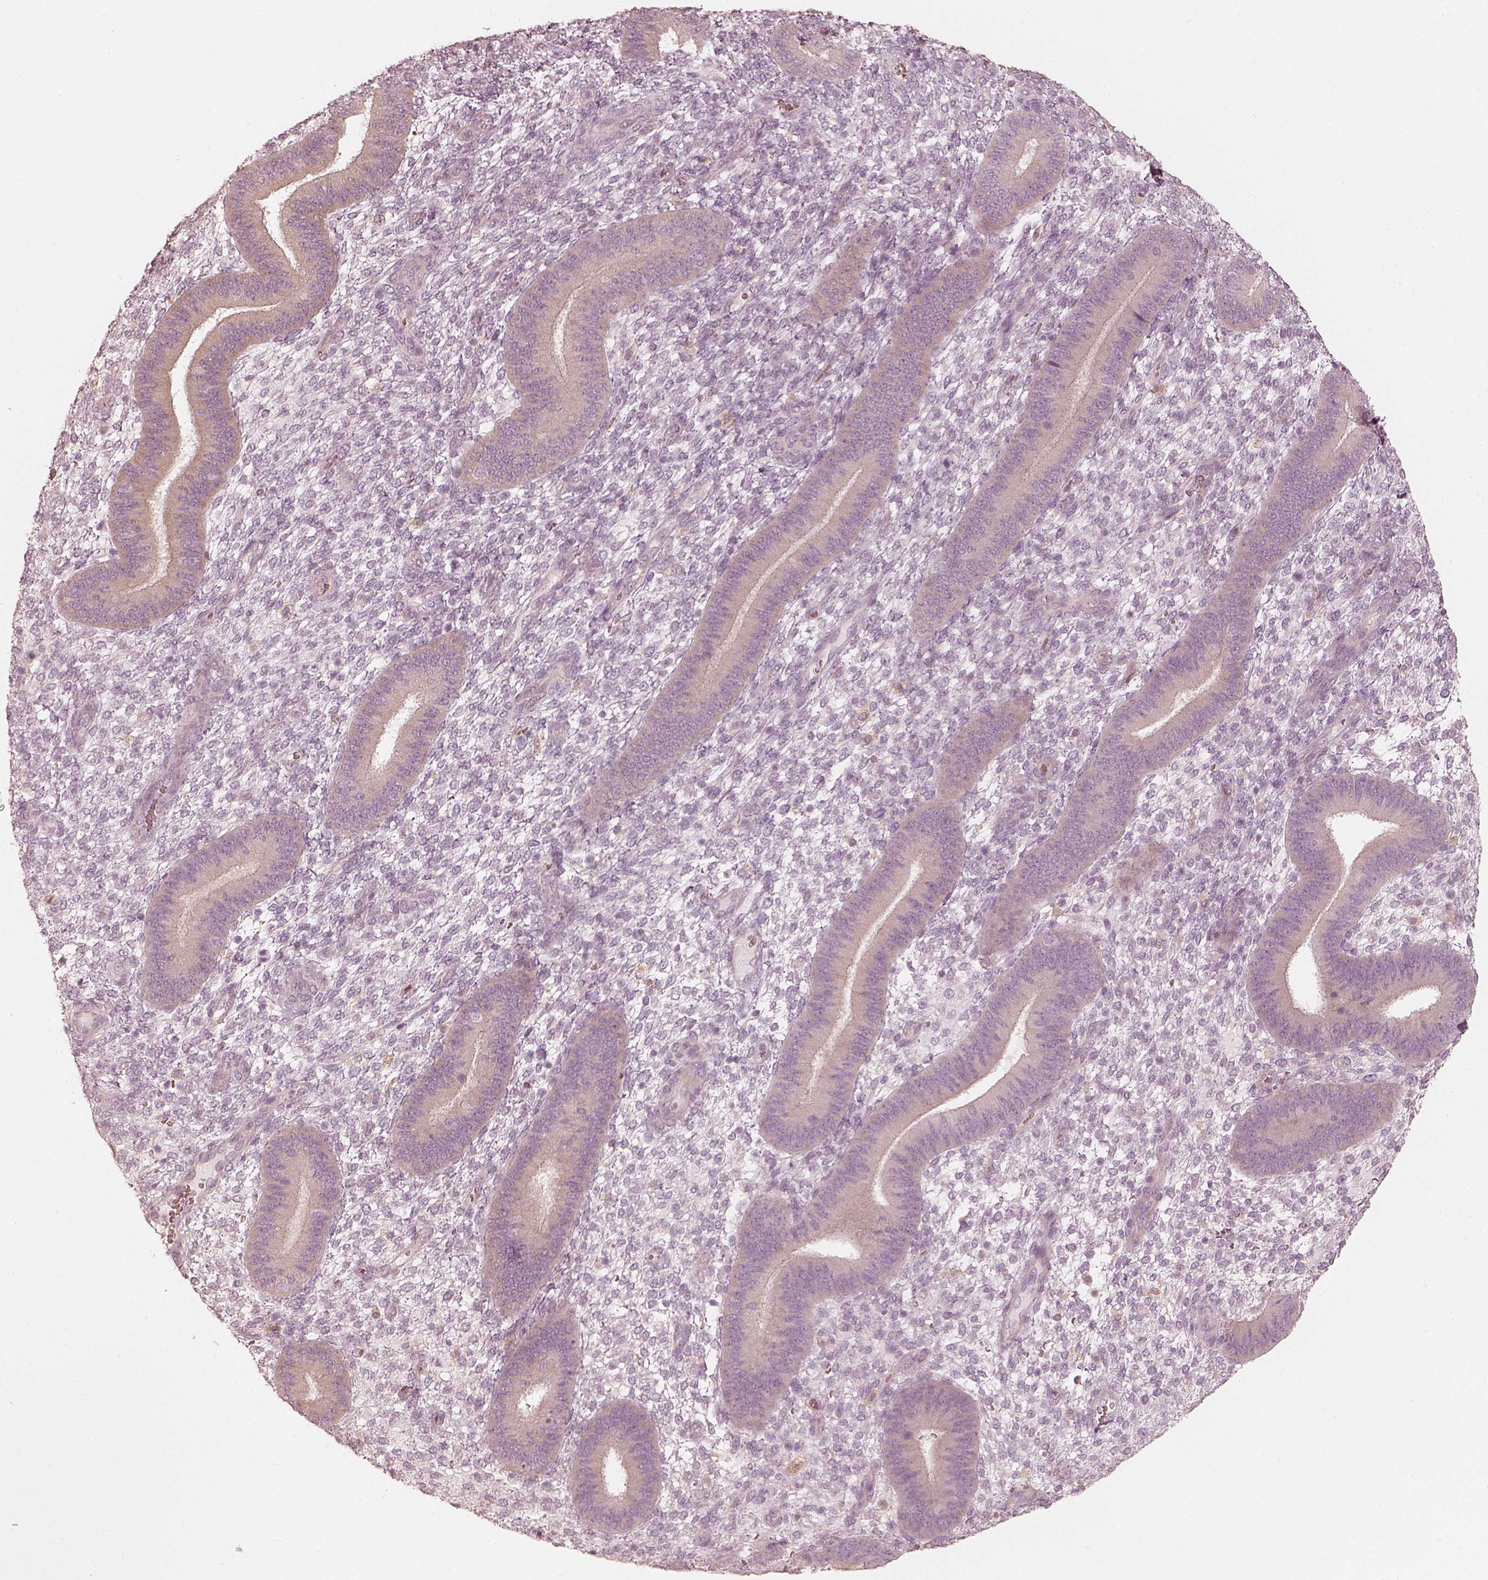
{"staining": {"intensity": "negative", "quantity": "none", "location": "none"}, "tissue": "endometrium", "cell_type": "Cells in endometrial stroma", "image_type": "normal", "snomed": [{"axis": "morphology", "description": "Normal tissue, NOS"}, {"axis": "topography", "description": "Endometrium"}], "caption": "The immunohistochemistry (IHC) photomicrograph has no significant expression in cells in endometrial stroma of endometrium. (DAB (3,3'-diaminobenzidine) immunohistochemistry (IHC), high magnification).", "gene": "FMNL2", "patient": {"sex": "female", "age": 39}}